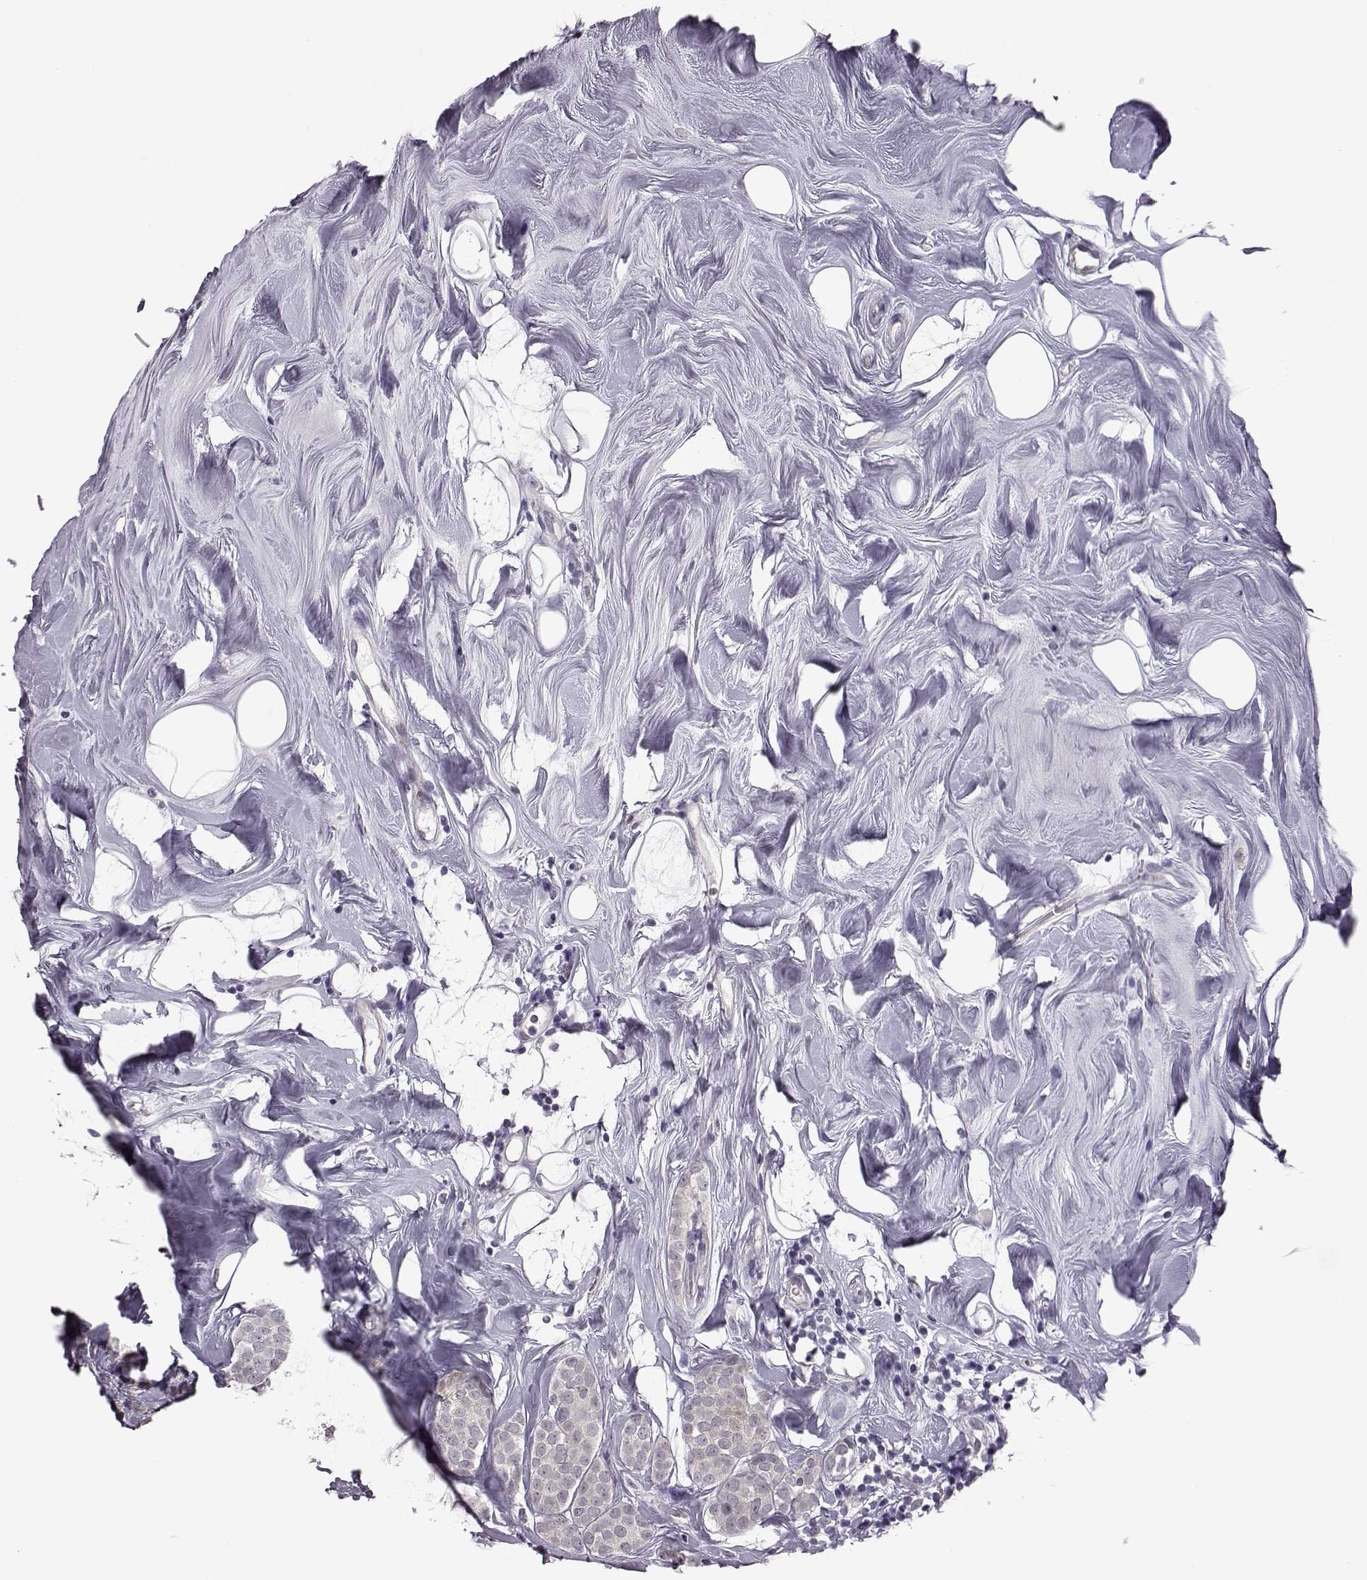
{"staining": {"intensity": "negative", "quantity": "none", "location": "none"}, "tissue": "breast cancer", "cell_type": "Tumor cells", "image_type": "cancer", "snomed": [{"axis": "morphology", "description": "Lobular carcinoma"}, {"axis": "topography", "description": "Breast"}], "caption": "Tumor cells are negative for protein expression in human breast cancer.", "gene": "C10orf62", "patient": {"sex": "female", "age": 49}}